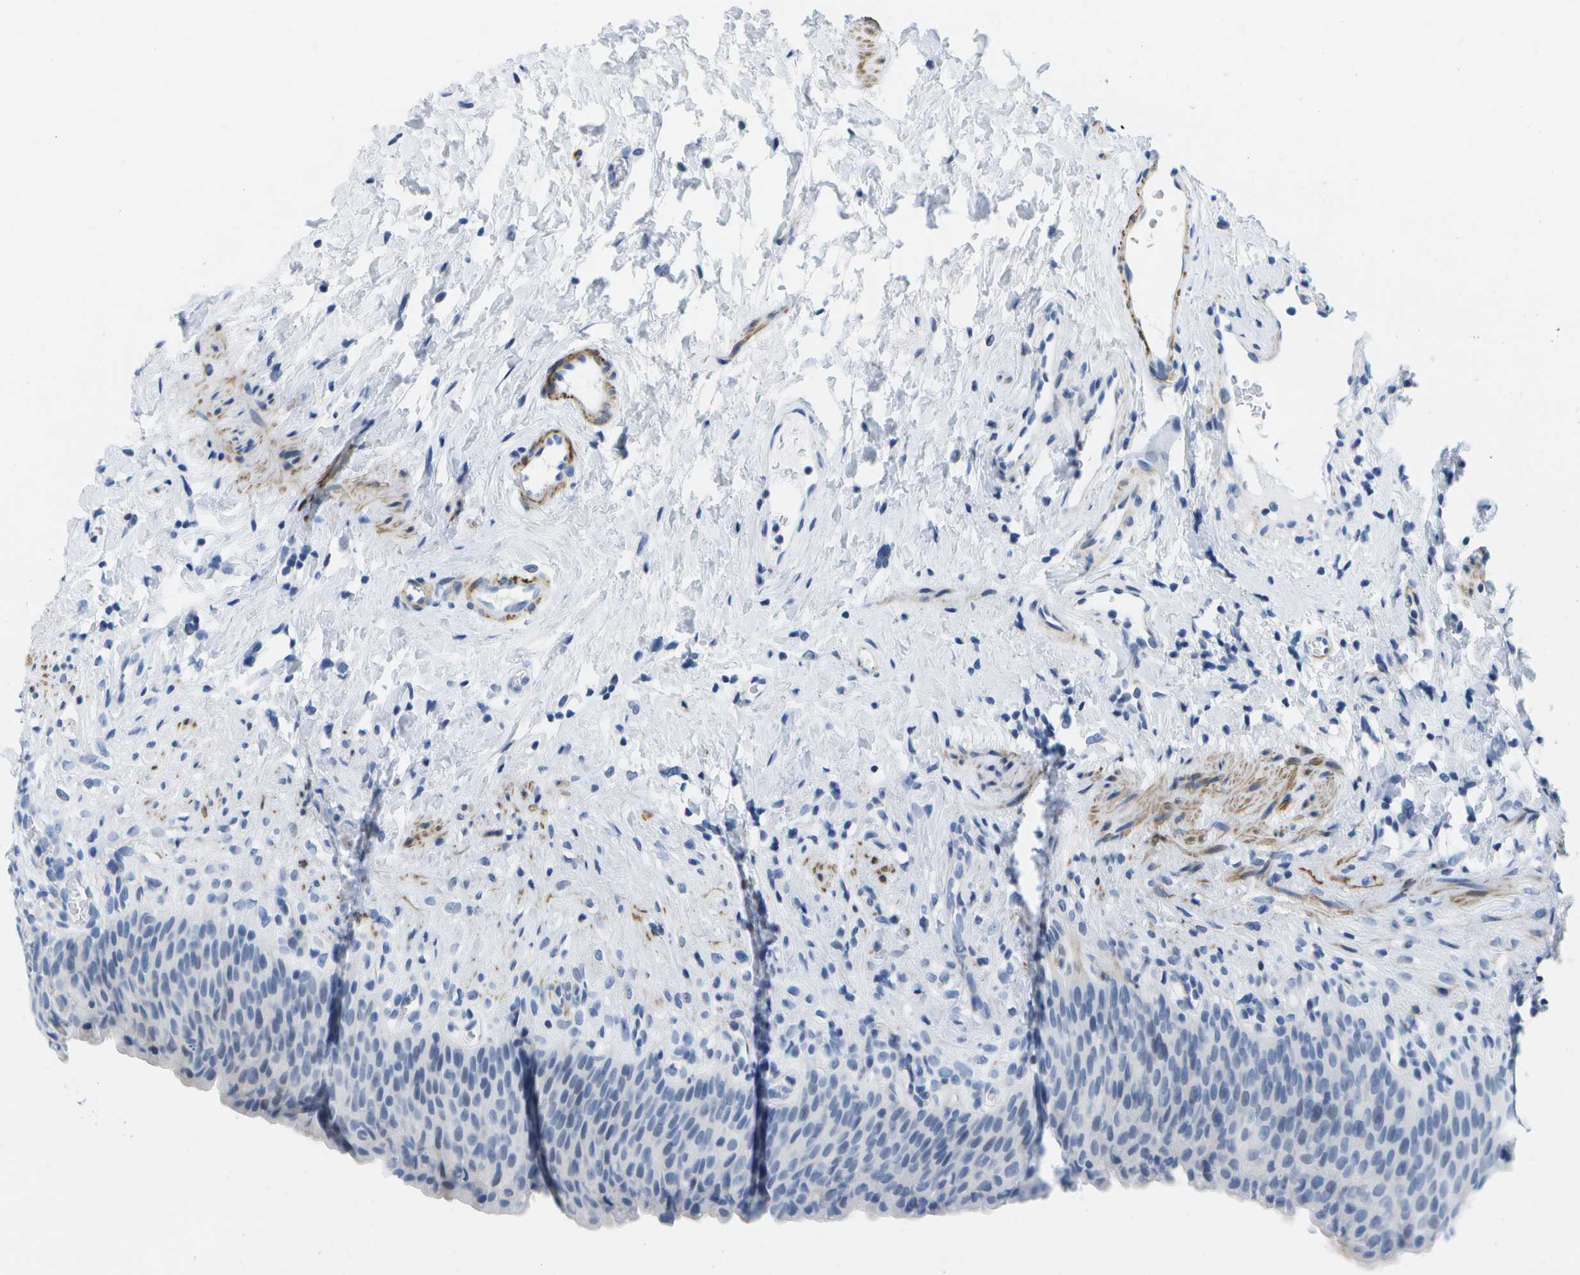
{"staining": {"intensity": "negative", "quantity": "none", "location": "none"}, "tissue": "urinary bladder", "cell_type": "Urothelial cells", "image_type": "normal", "snomed": [{"axis": "morphology", "description": "Normal tissue, NOS"}, {"axis": "topography", "description": "Urinary bladder"}], "caption": "Immunohistochemical staining of benign urinary bladder displays no significant positivity in urothelial cells.", "gene": "ADGRG6", "patient": {"sex": "female", "age": 79}}